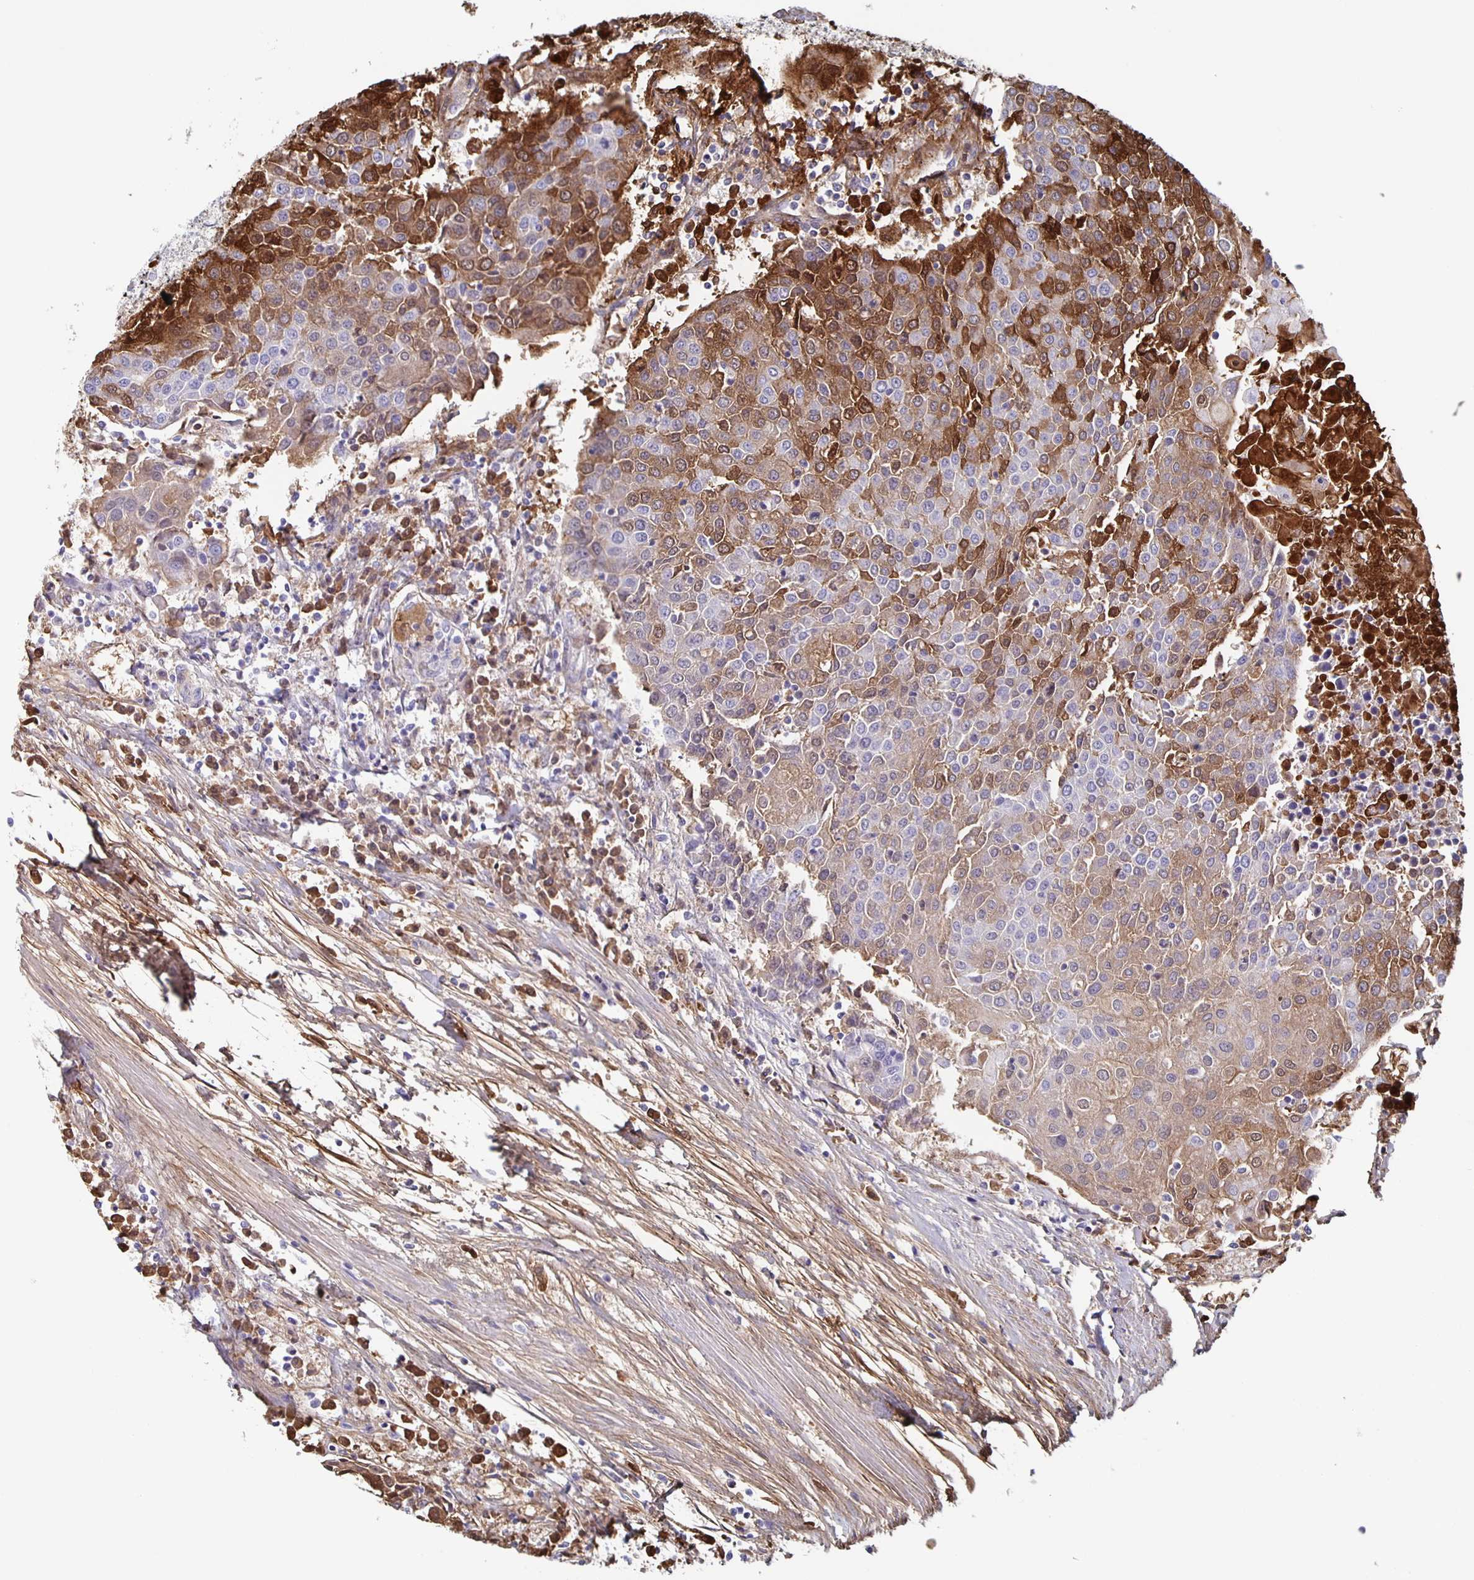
{"staining": {"intensity": "moderate", "quantity": "<25%", "location": "cytoplasmic/membranous,nuclear"}, "tissue": "urothelial cancer", "cell_type": "Tumor cells", "image_type": "cancer", "snomed": [{"axis": "morphology", "description": "Urothelial carcinoma, High grade"}, {"axis": "topography", "description": "Urinary bladder"}], "caption": "A high-resolution image shows immunohistochemistry (IHC) staining of urothelial carcinoma (high-grade), which demonstrates moderate cytoplasmic/membranous and nuclear expression in about <25% of tumor cells.", "gene": "FGA", "patient": {"sex": "female", "age": 85}}